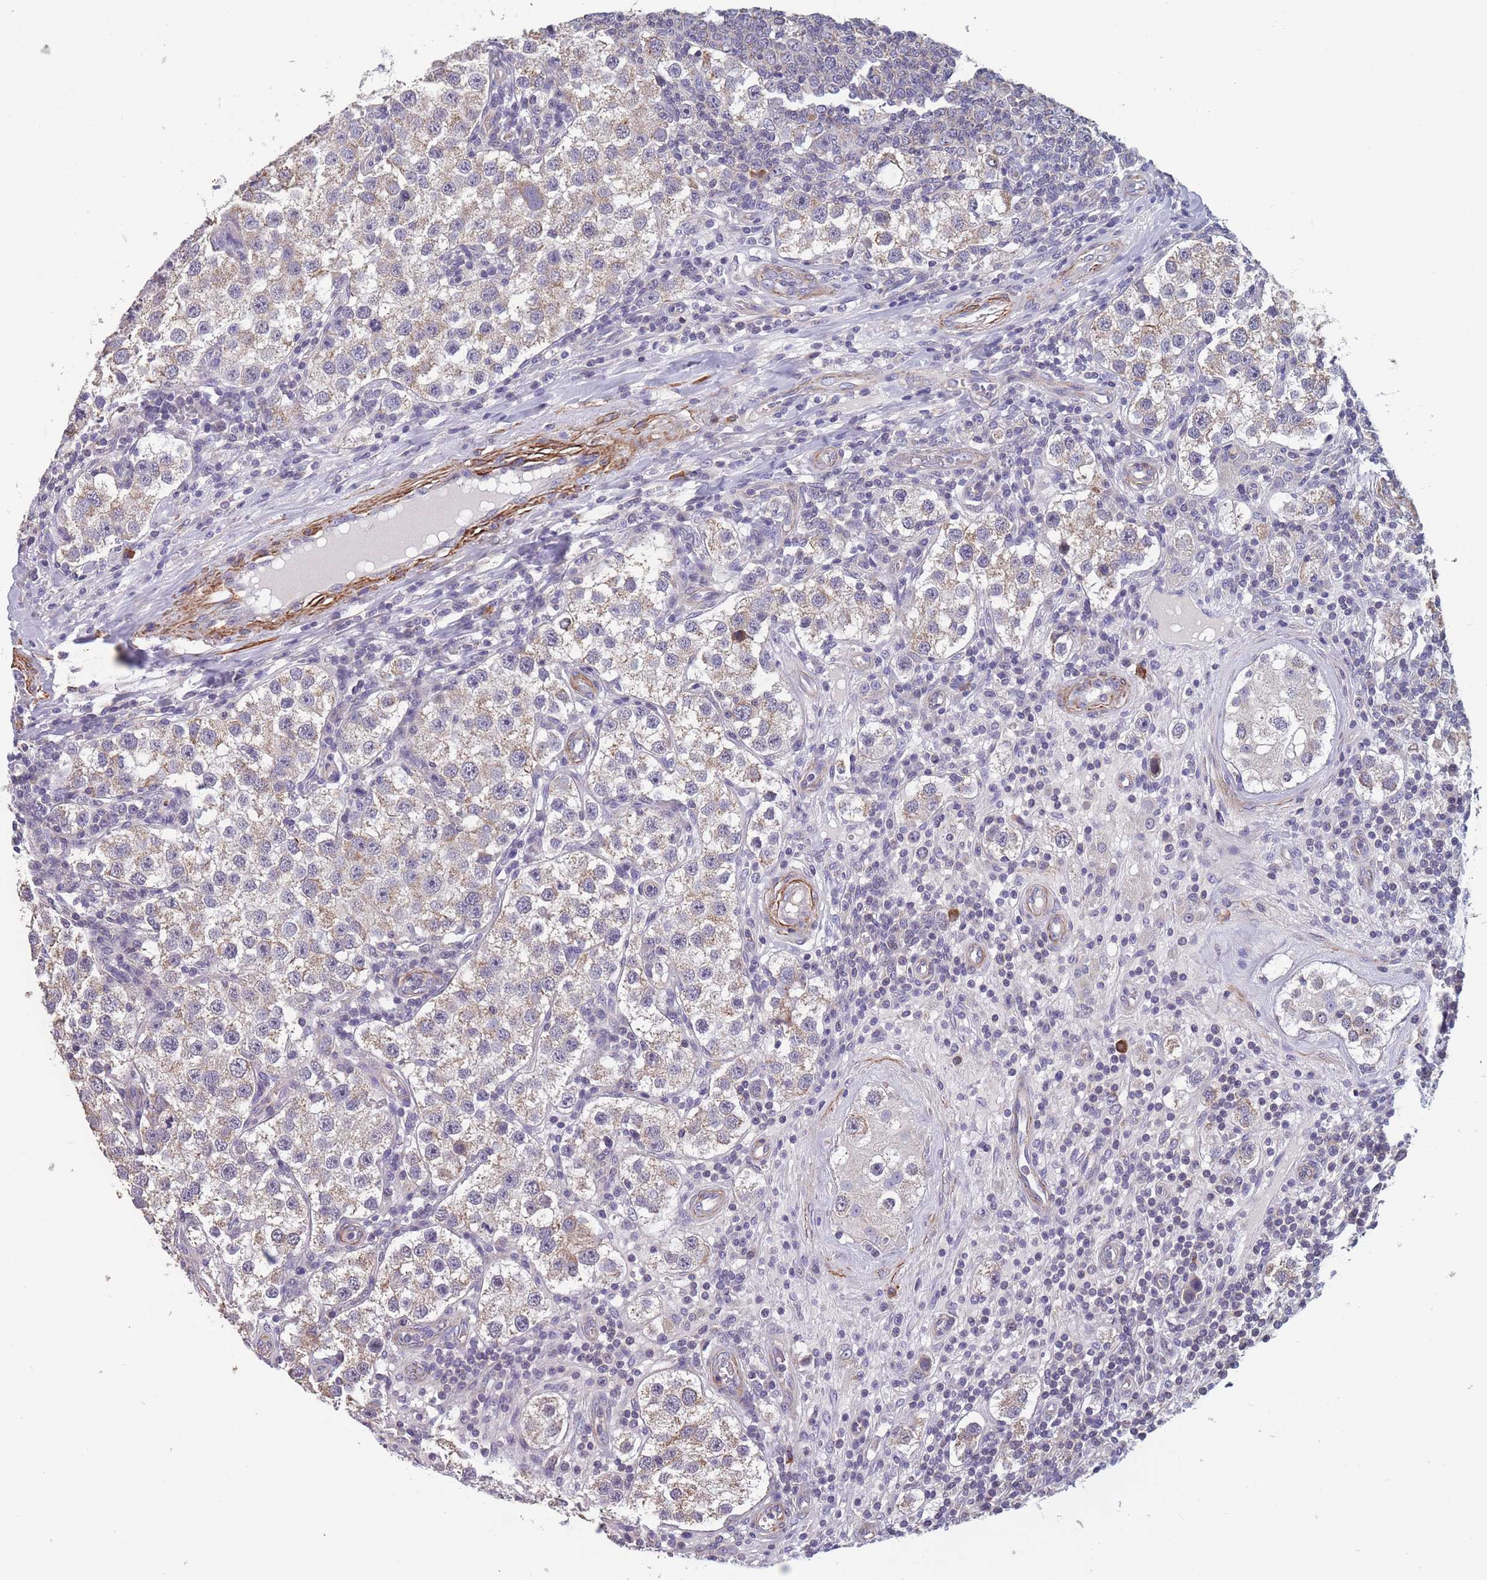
{"staining": {"intensity": "moderate", "quantity": "25%-75%", "location": "cytoplasmic/membranous"}, "tissue": "testis cancer", "cell_type": "Tumor cells", "image_type": "cancer", "snomed": [{"axis": "morphology", "description": "Seminoma, NOS"}, {"axis": "topography", "description": "Testis"}], "caption": "This photomicrograph exhibits testis cancer (seminoma) stained with immunohistochemistry to label a protein in brown. The cytoplasmic/membranous of tumor cells show moderate positivity for the protein. Nuclei are counter-stained blue.", "gene": "TOMM40L", "patient": {"sex": "male", "age": 37}}